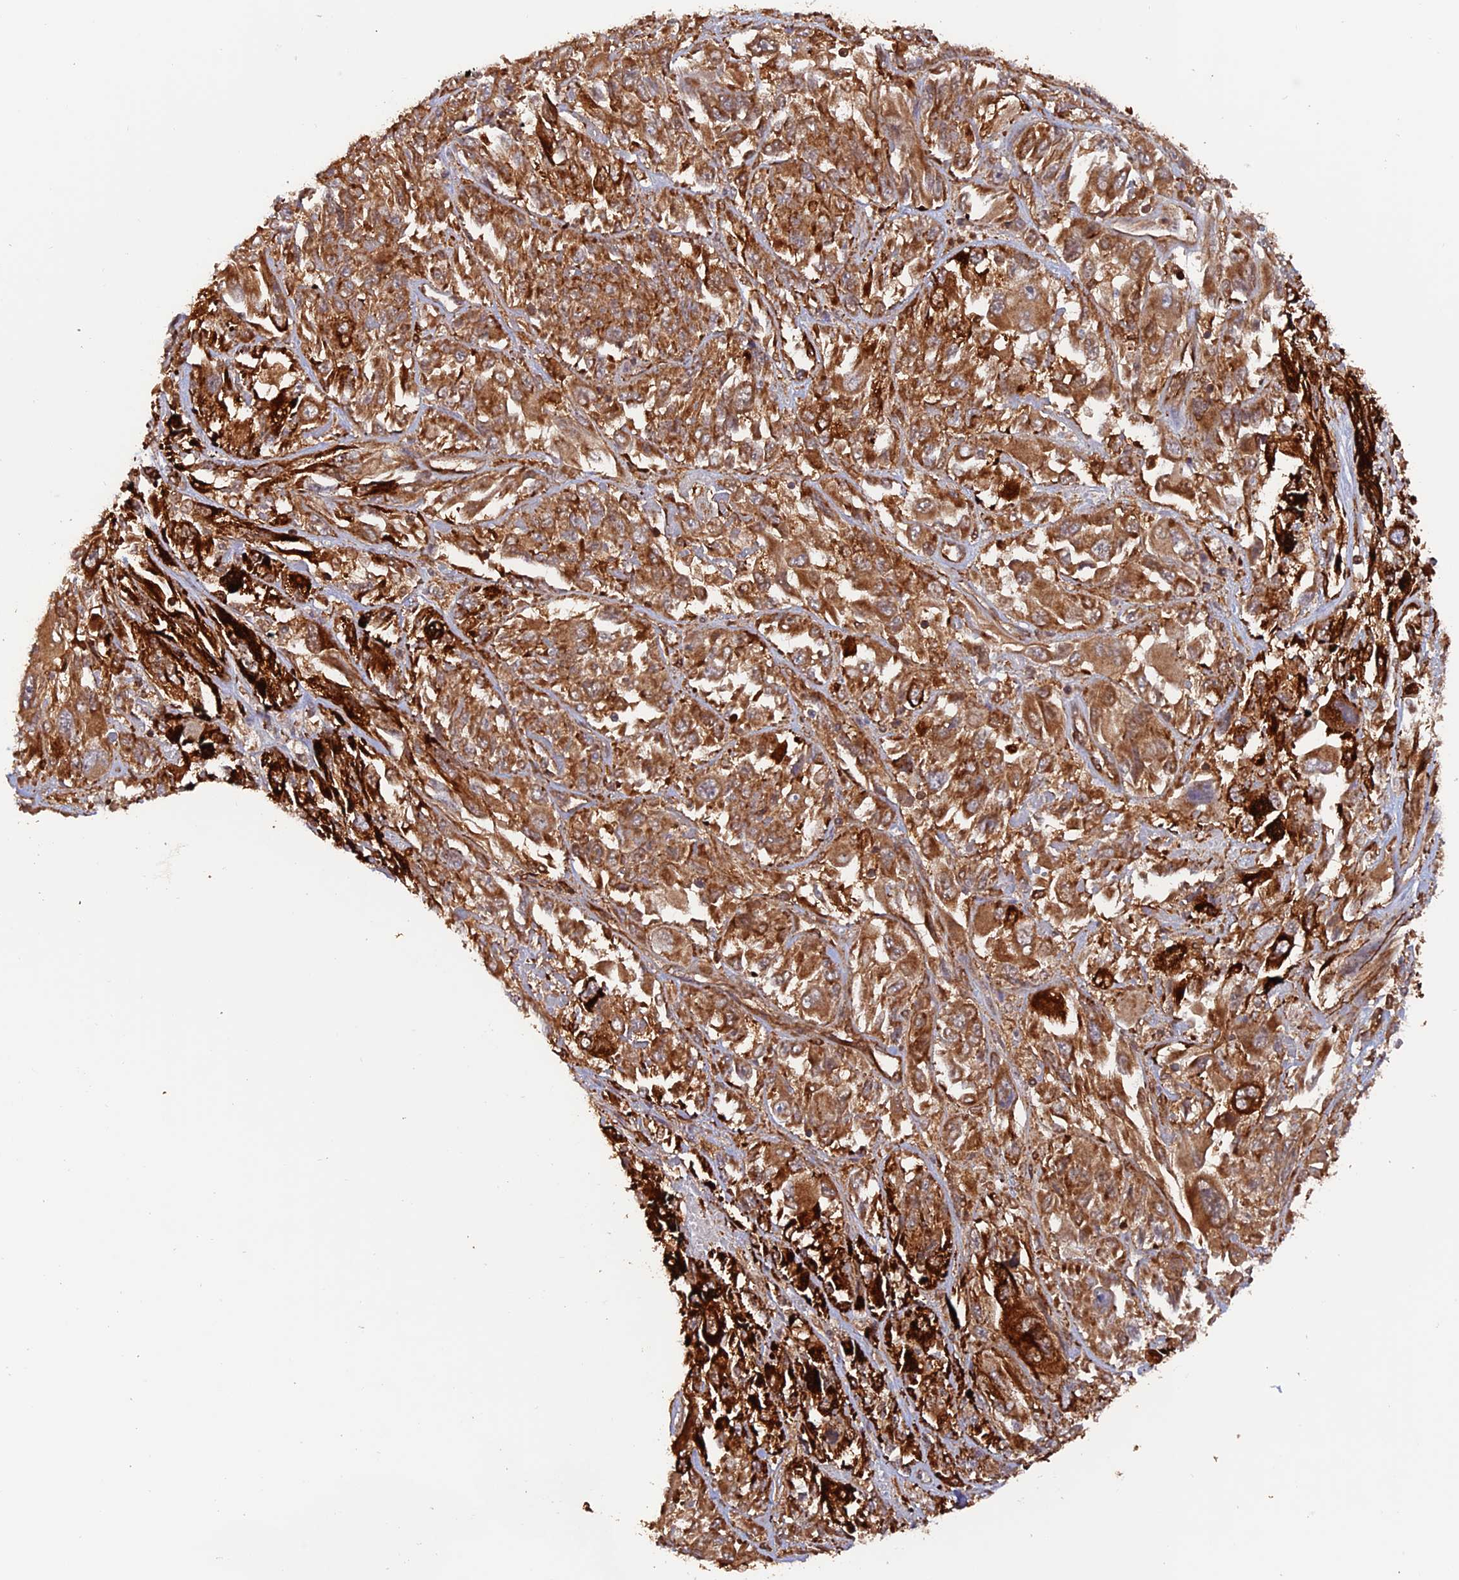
{"staining": {"intensity": "strong", "quantity": ">75%", "location": "cytoplasmic/membranous"}, "tissue": "melanoma", "cell_type": "Tumor cells", "image_type": "cancer", "snomed": [{"axis": "morphology", "description": "Malignant melanoma, NOS"}, {"axis": "topography", "description": "Skin"}], "caption": "Melanoma was stained to show a protein in brown. There is high levels of strong cytoplasmic/membranous positivity in approximately >75% of tumor cells.", "gene": "DTYMK", "patient": {"sex": "female", "age": 91}}